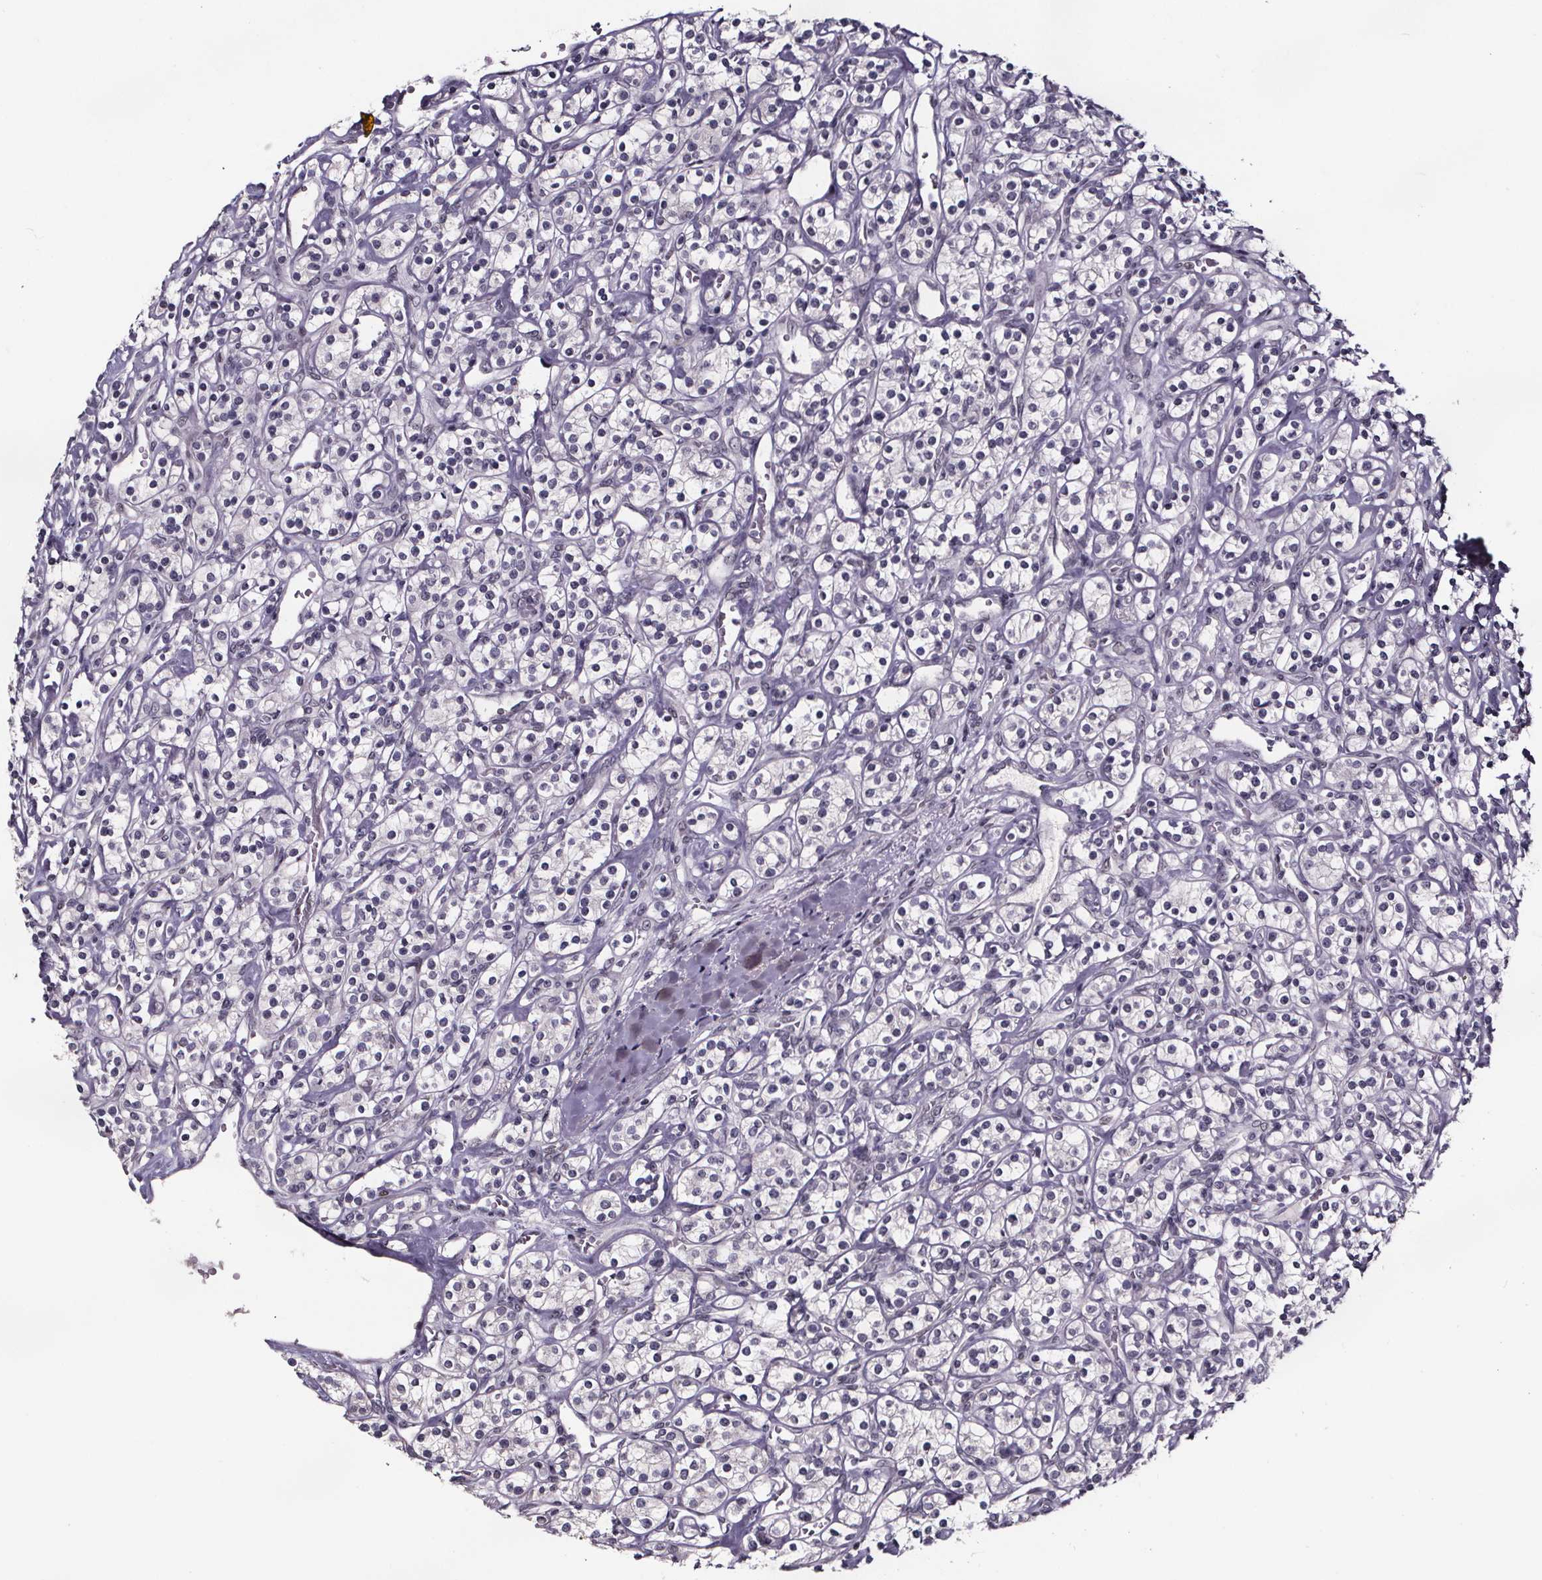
{"staining": {"intensity": "negative", "quantity": "none", "location": "none"}, "tissue": "renal cancer", "cell_type": "Tumor cells", "image_type": "cancer", "snomed": [{"axis": "morphology", "description": "Adenocarcinoma, NOS"}, {"axis": "topography", "description": "Kidney"}], "caption": "This is an IHC micrograph of renal adenocarcinoma. There is no expression in tumor cells.", "gene": "AR", "patient": {"sex": "male", "age": 77}}